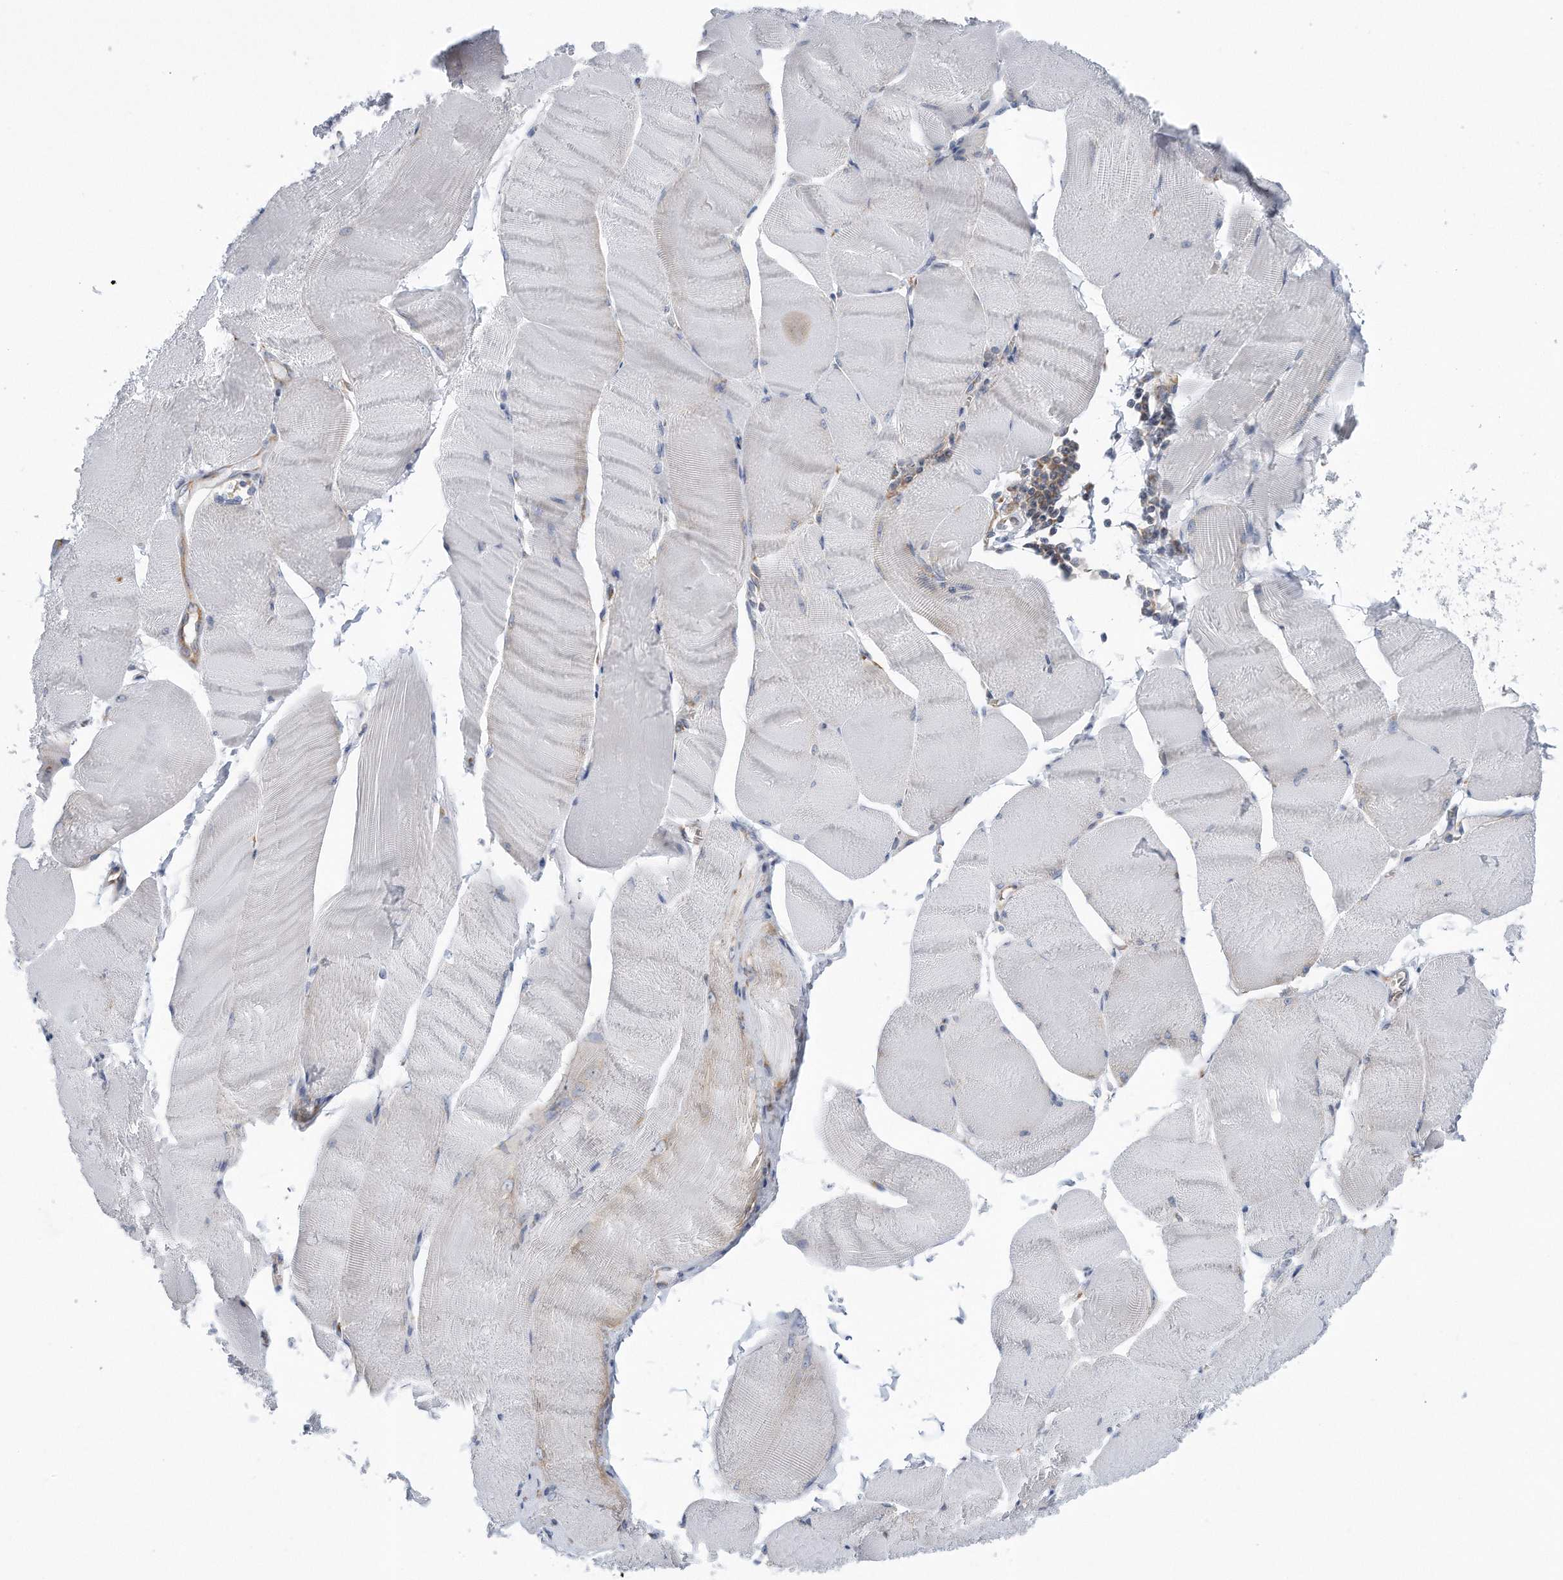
{"staining": {"intensity": "negative", "quantity": "none", "location": "none"}, "tissue": "skeletal muscle", "cell_type": "Myocytes", "image_type": "normal", "snomed": [{"axis": "morphology", "description": "Normal tissue, NOS"}, {"axis": "morphology", "description": "Basal cell carcinoma"}, {"axis": "topography", "description": "Skeletal muscle"}], "caption": "IHC of normal human skeletal muscle shows no staining in myocytes. (Stains: DAB immunohistochemistry with hematoxylin counter stain, Microscopy: brightfield microscopy at high magnification).", "gene": "RPL26L1", "patient": {"sex": "female", "age": 64}}